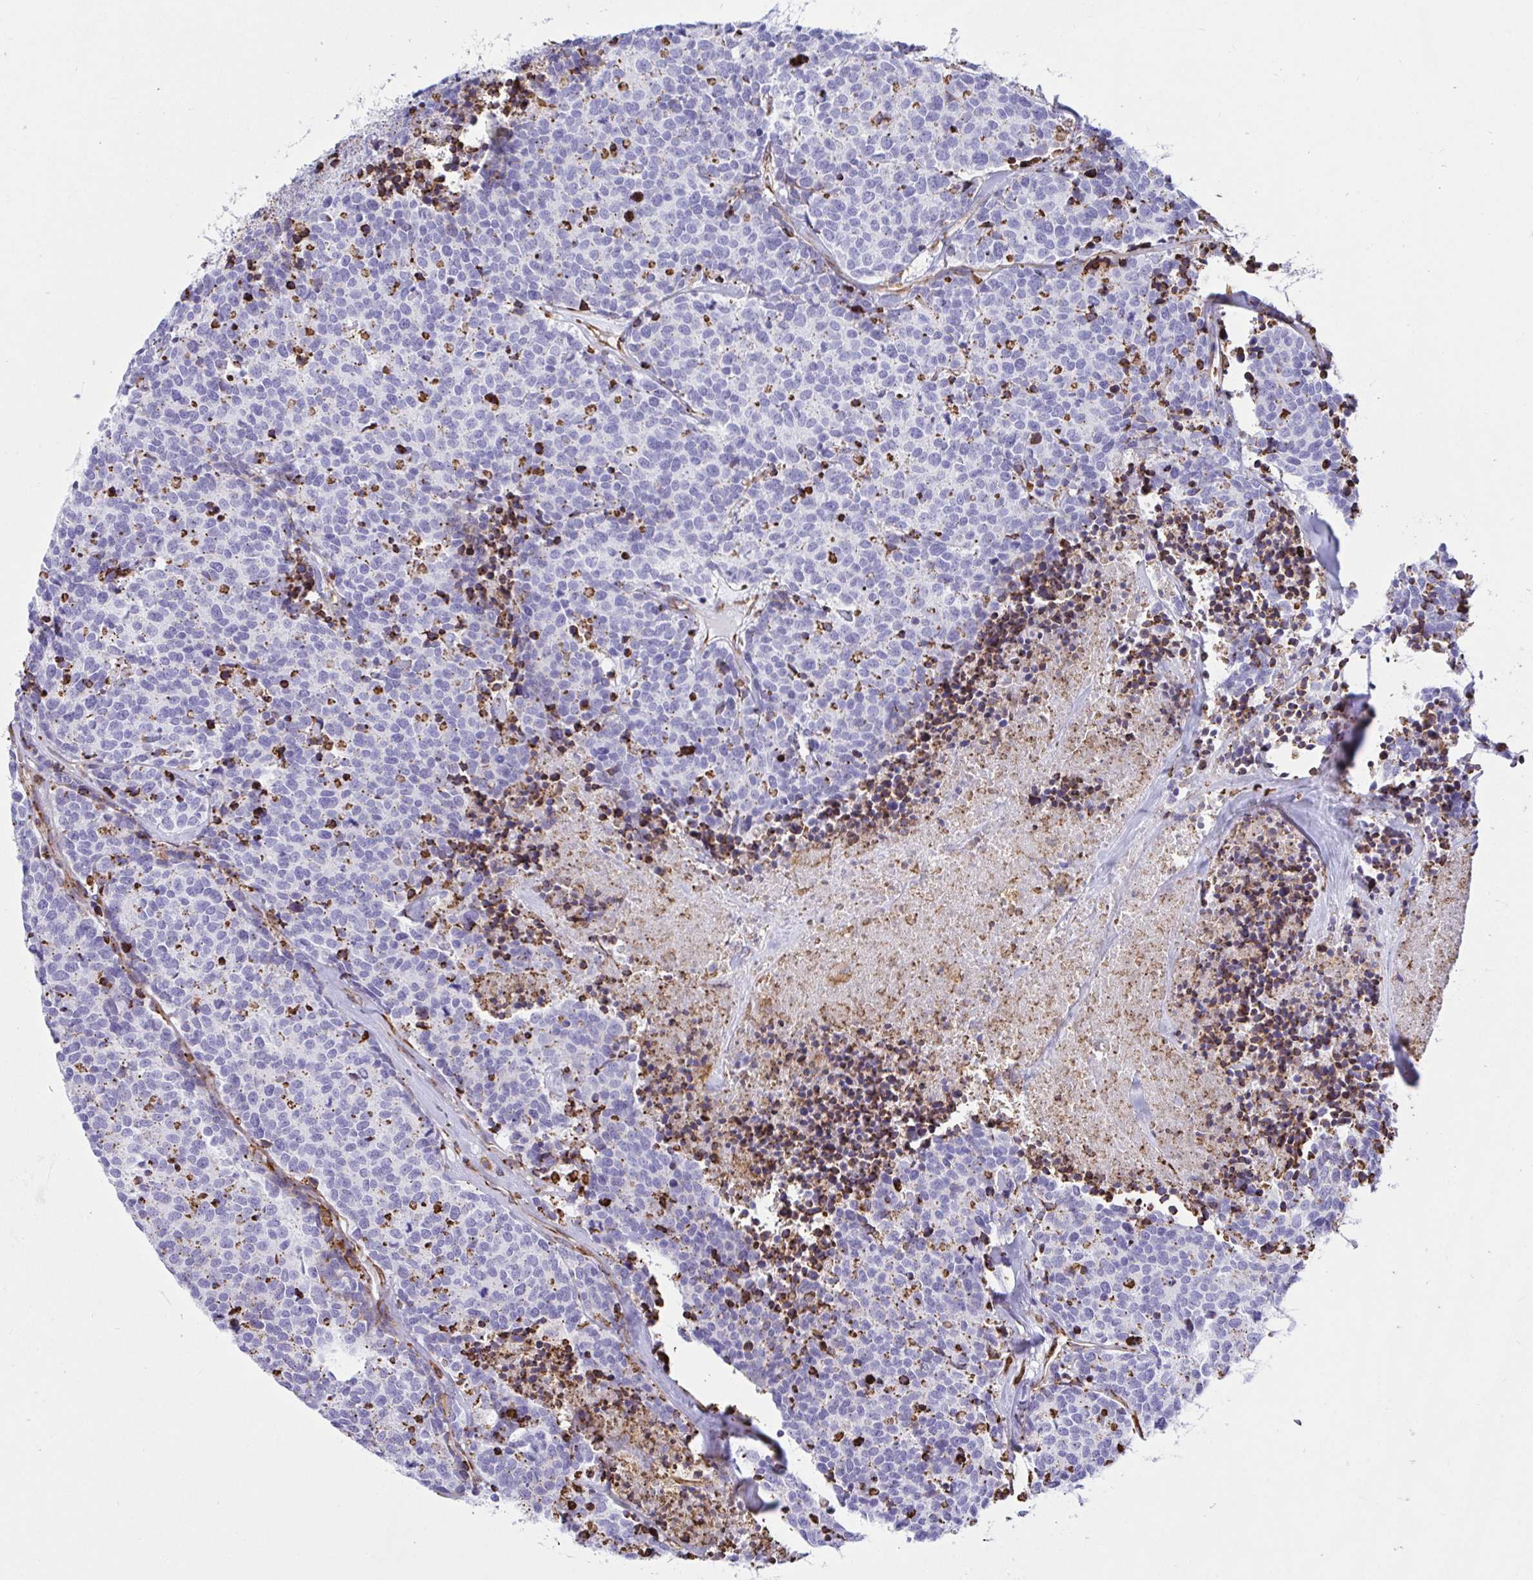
{"staining": {"intensity": "negative", "quantity": "none", "location": "none"}, "tissue": "carcinoid", "cell_type": "Tumor cells", "image_type": "cancer", "snomed": [{"axis": "morphology", "description": "Carcinoid, malignant, NOS"}, {"axis": "topography", "description": "Skin"}], "caption": "Image shows no significant protein expression in tumor cells of carcinoid.", "gene": "CLGN", "patient": {"sex": "female", "age": 79}}